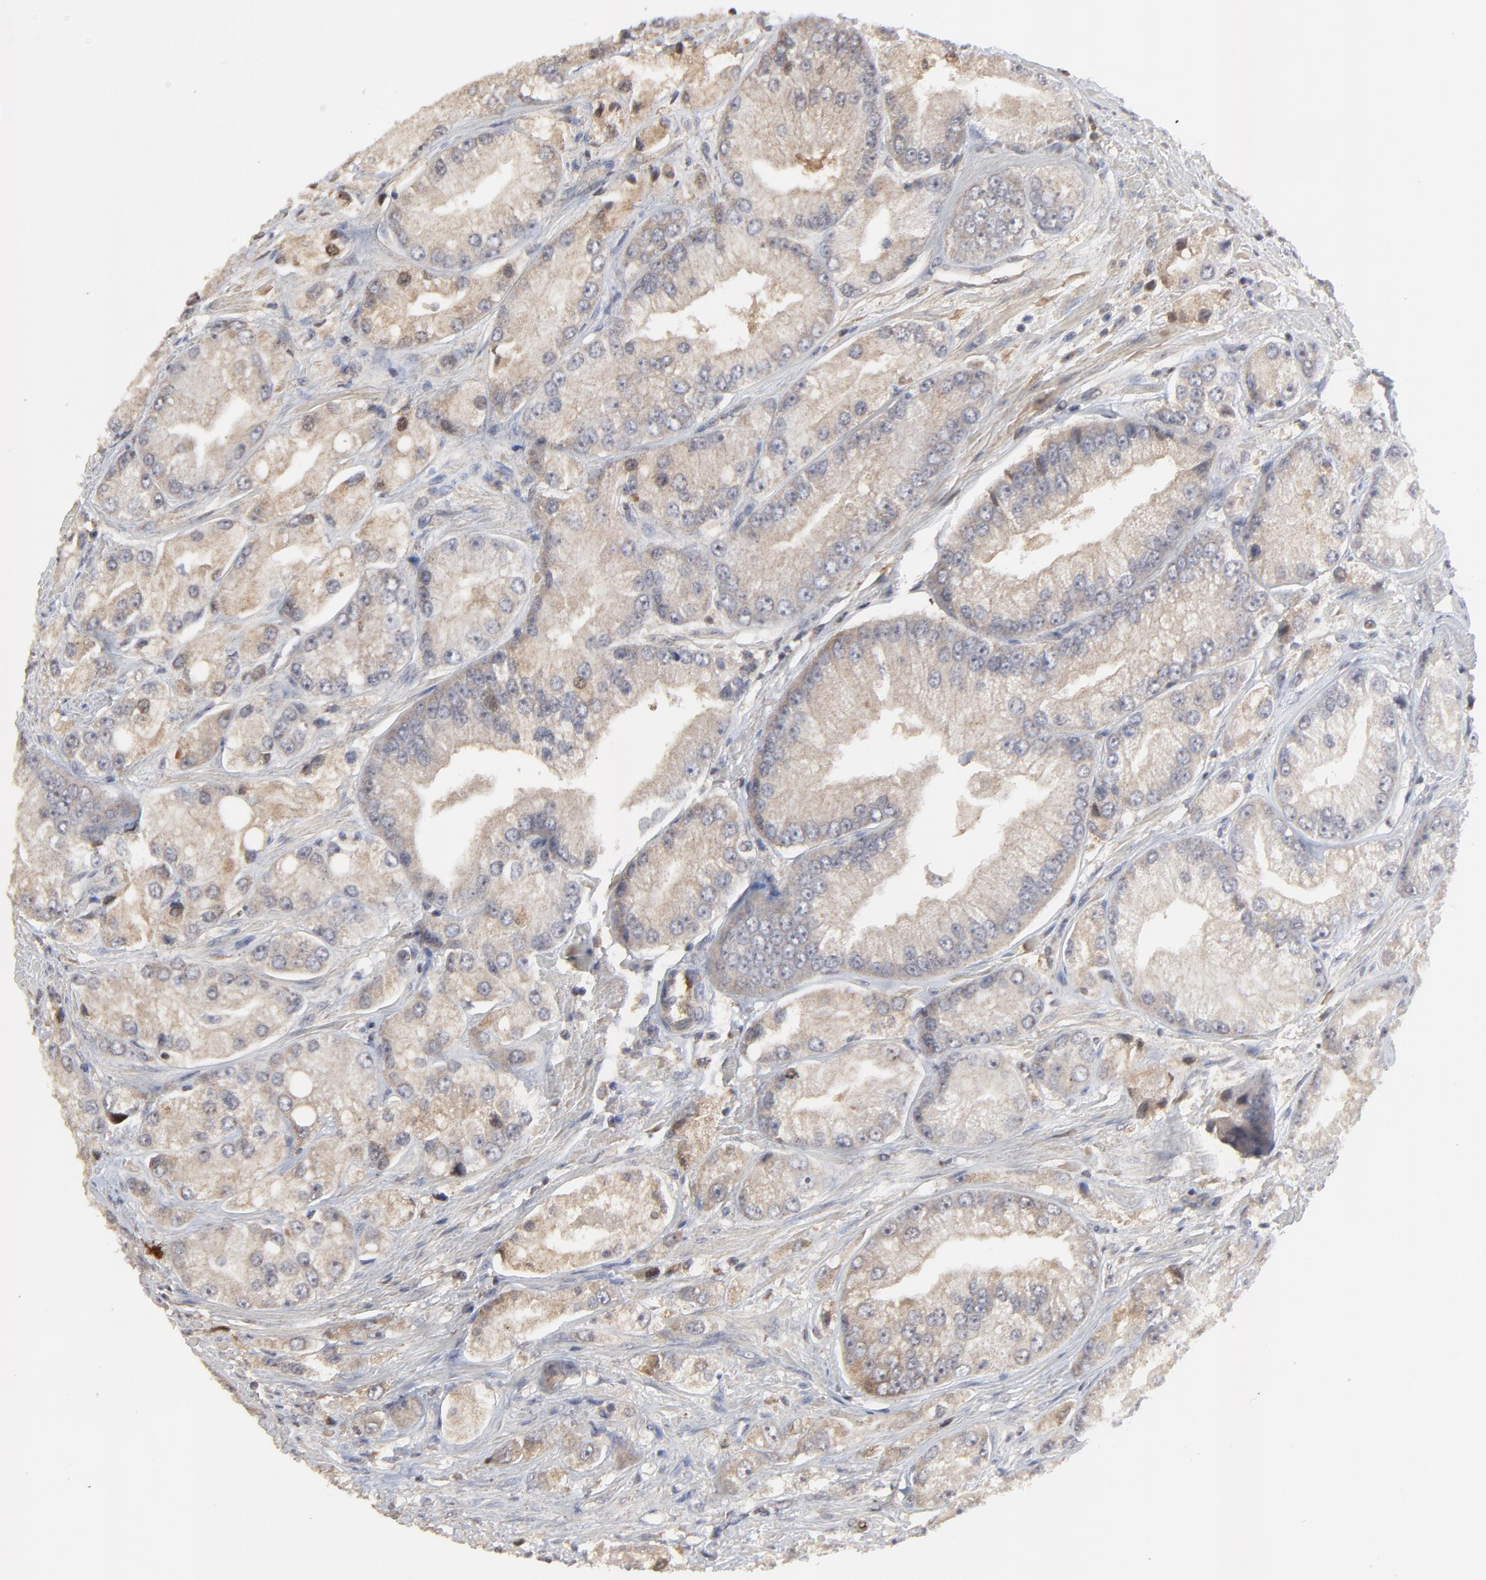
{"staining": {"intensity": "weak", "quantity": ">75%", "location": "cytoplasmic/membranous"}, "tissue": "prostate cancer", "cell_type": "Tumor cells", "image_type": "cancer", "snomed": [{"axis": "morphology", "description": "Adenocarcinoma, Medium grade"}, {"axis": "topography", "description": "Prostate"}], "caption": "This photomicrograph displays medium-grade adenocarcinoma (prostate) stained with immunohistochemistry (IHC) to label a protein in brown. The cytoplasmic/membranous of tumor cells show weak positivity for the protein. Nuclei are counter-stained blue.", "gene": "VPREB3", "patient": {"sex": "male", "age": 72}}